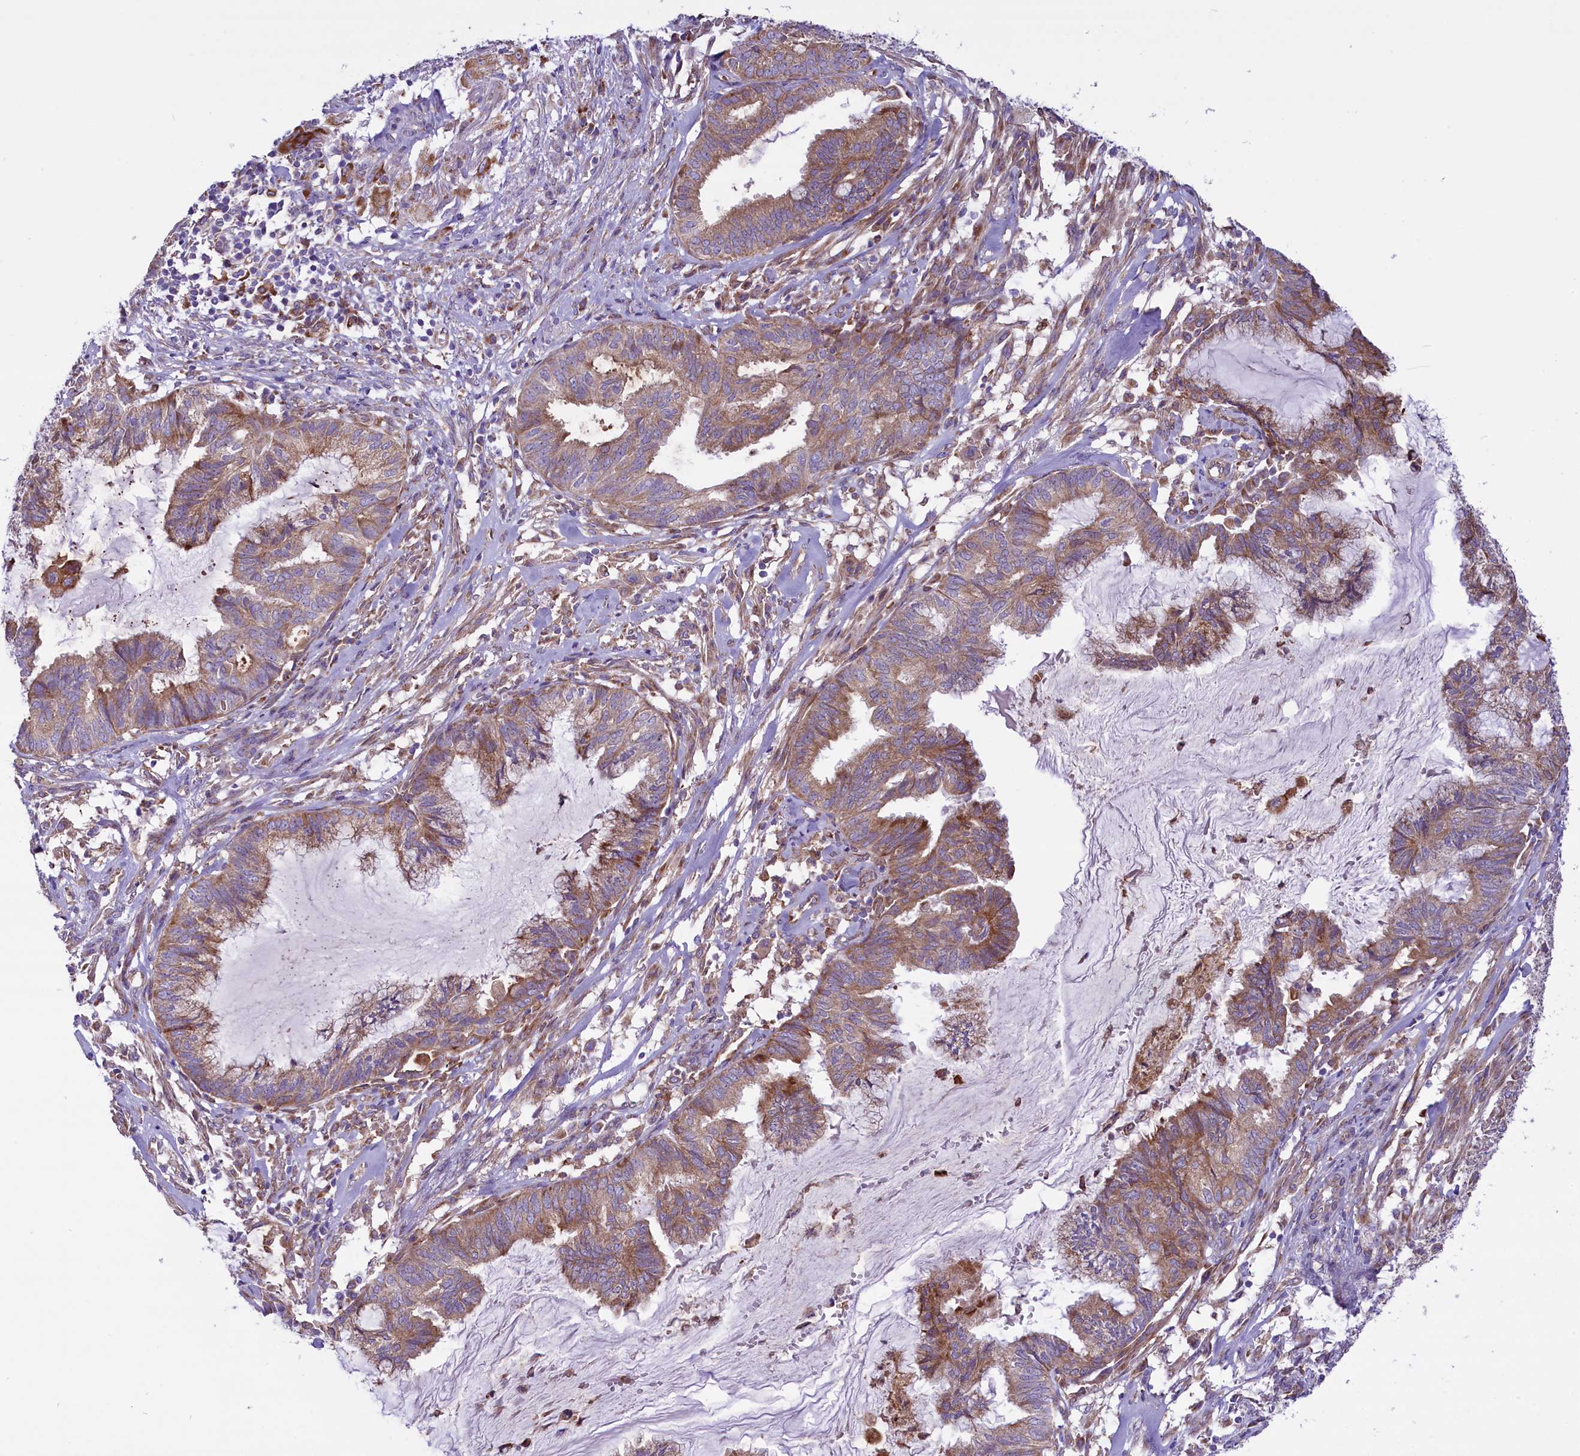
{"staining": {"intensity": "moderate", "quantity": ">75%", "location": "cytoplasmic/membranous"}, "tissue": "endometrial cancer", "cell_type": "Tumor cells", "image_type": "cancer", "snomed": [{"axis": "morphology", "description": "Adenocarcinoma, NOS"}, {"axis": "topography", "description": "Endometrium"}], "caption": "Protein staining demonstrates moderate cytoplasmic/membranous positivity in approximately >75% of tumor cells in adenocarcinoma (endometrial). The staining was performed using DAB (3,3'-diaminobenzidine), with brown indicating positive protein expression. Nuclei are stained blue with hematoxylin.", "gene": "PTPRU", "patient": {"sex": "female", "age": 86}}